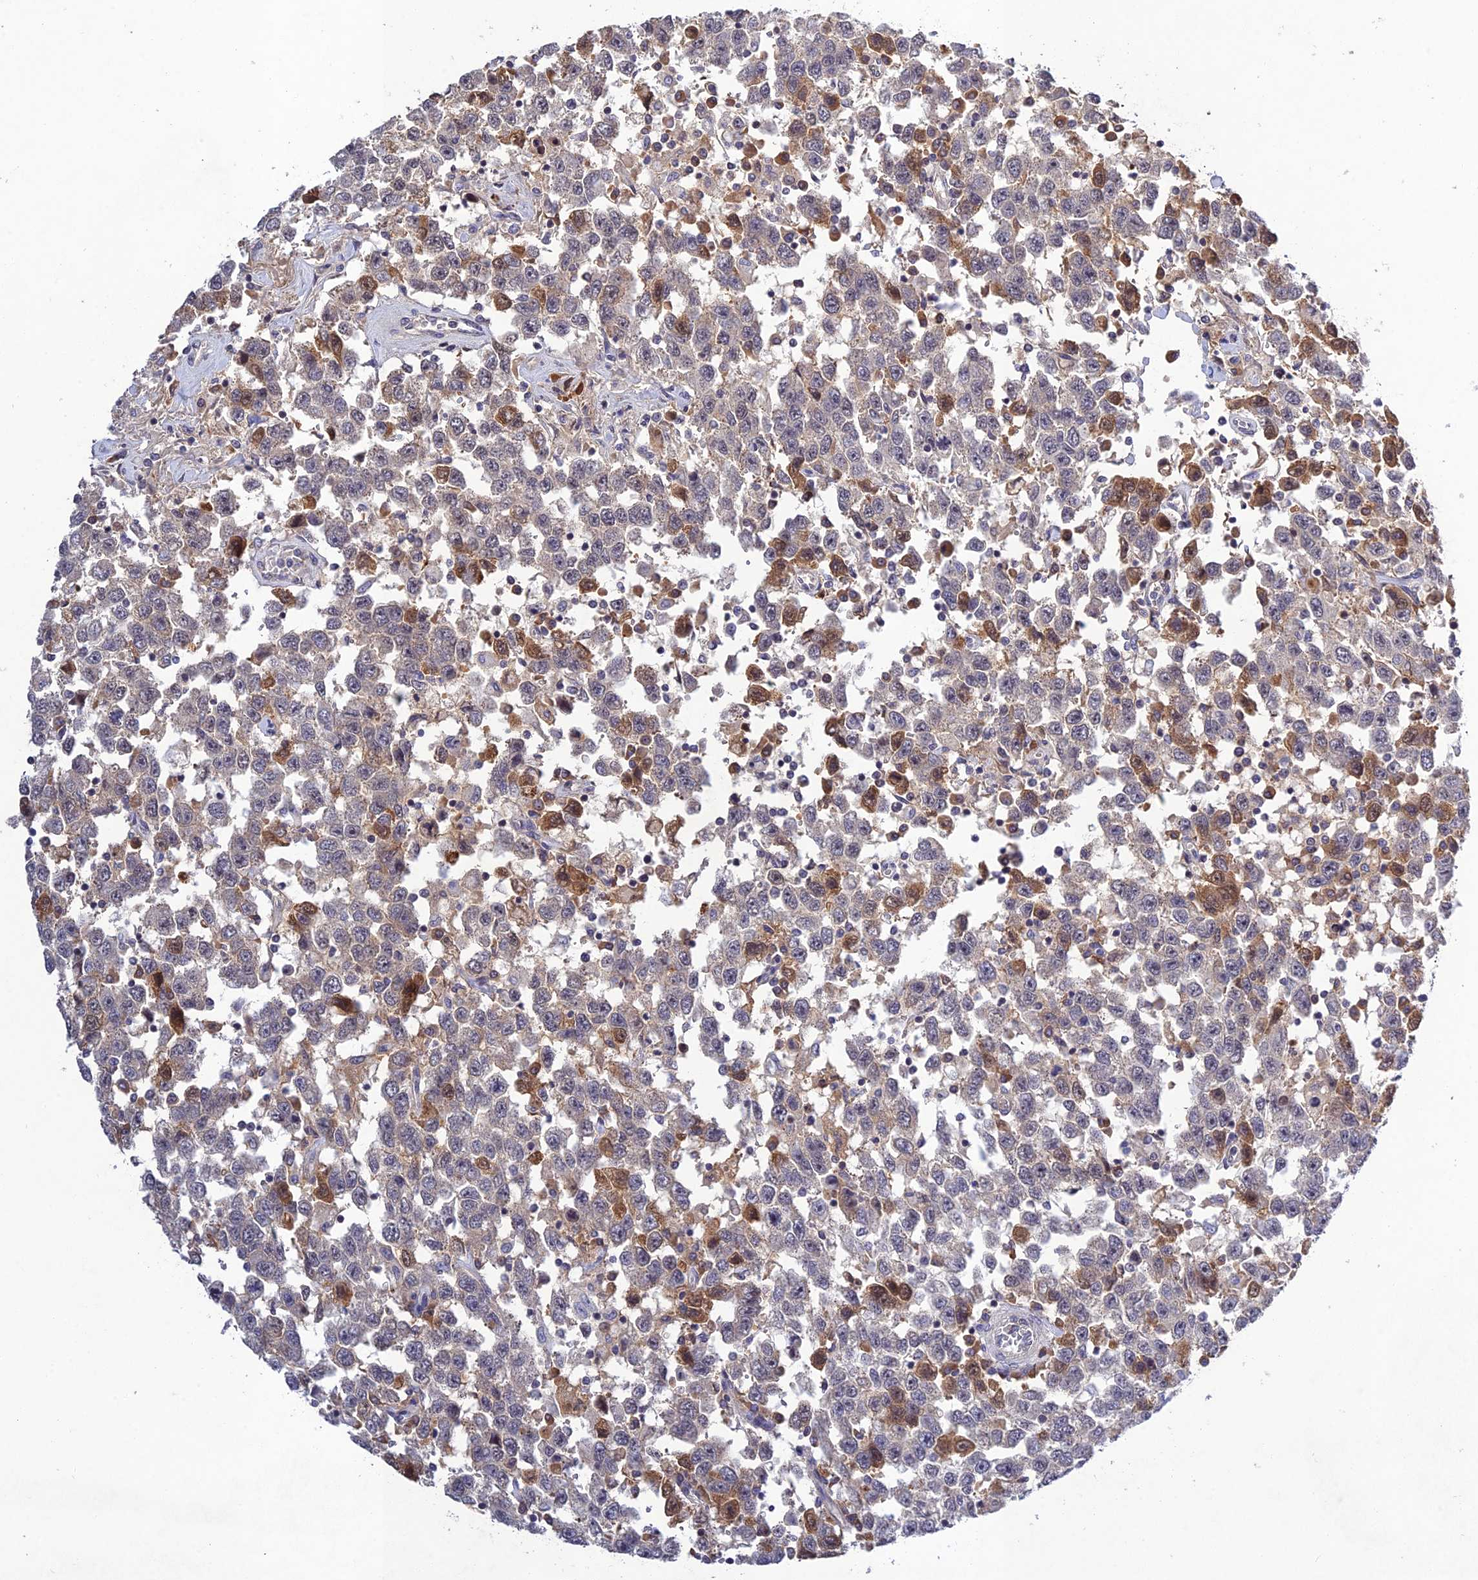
{"staining": {"intensity": "moderate", "quantity": "<25%", "location": "cytoplasmic/membranous"}, "tissue": "testis cancer", "cell_type": "Tumor cells", "image_type": "cancer", "snomed": [{"axis": "morphology", "description": "Seminoma, NOS"}, {"axis": "topography", "description": "Testis"}], "caption": "Immunohistochemistry (DAB) staining of human testis seminoma reveals moderate cytoplasmic/membranous protein positivity in about <25% of tumor cells.", "gene": "CHST5", "patient": {"sex": "male", "age": 41}}